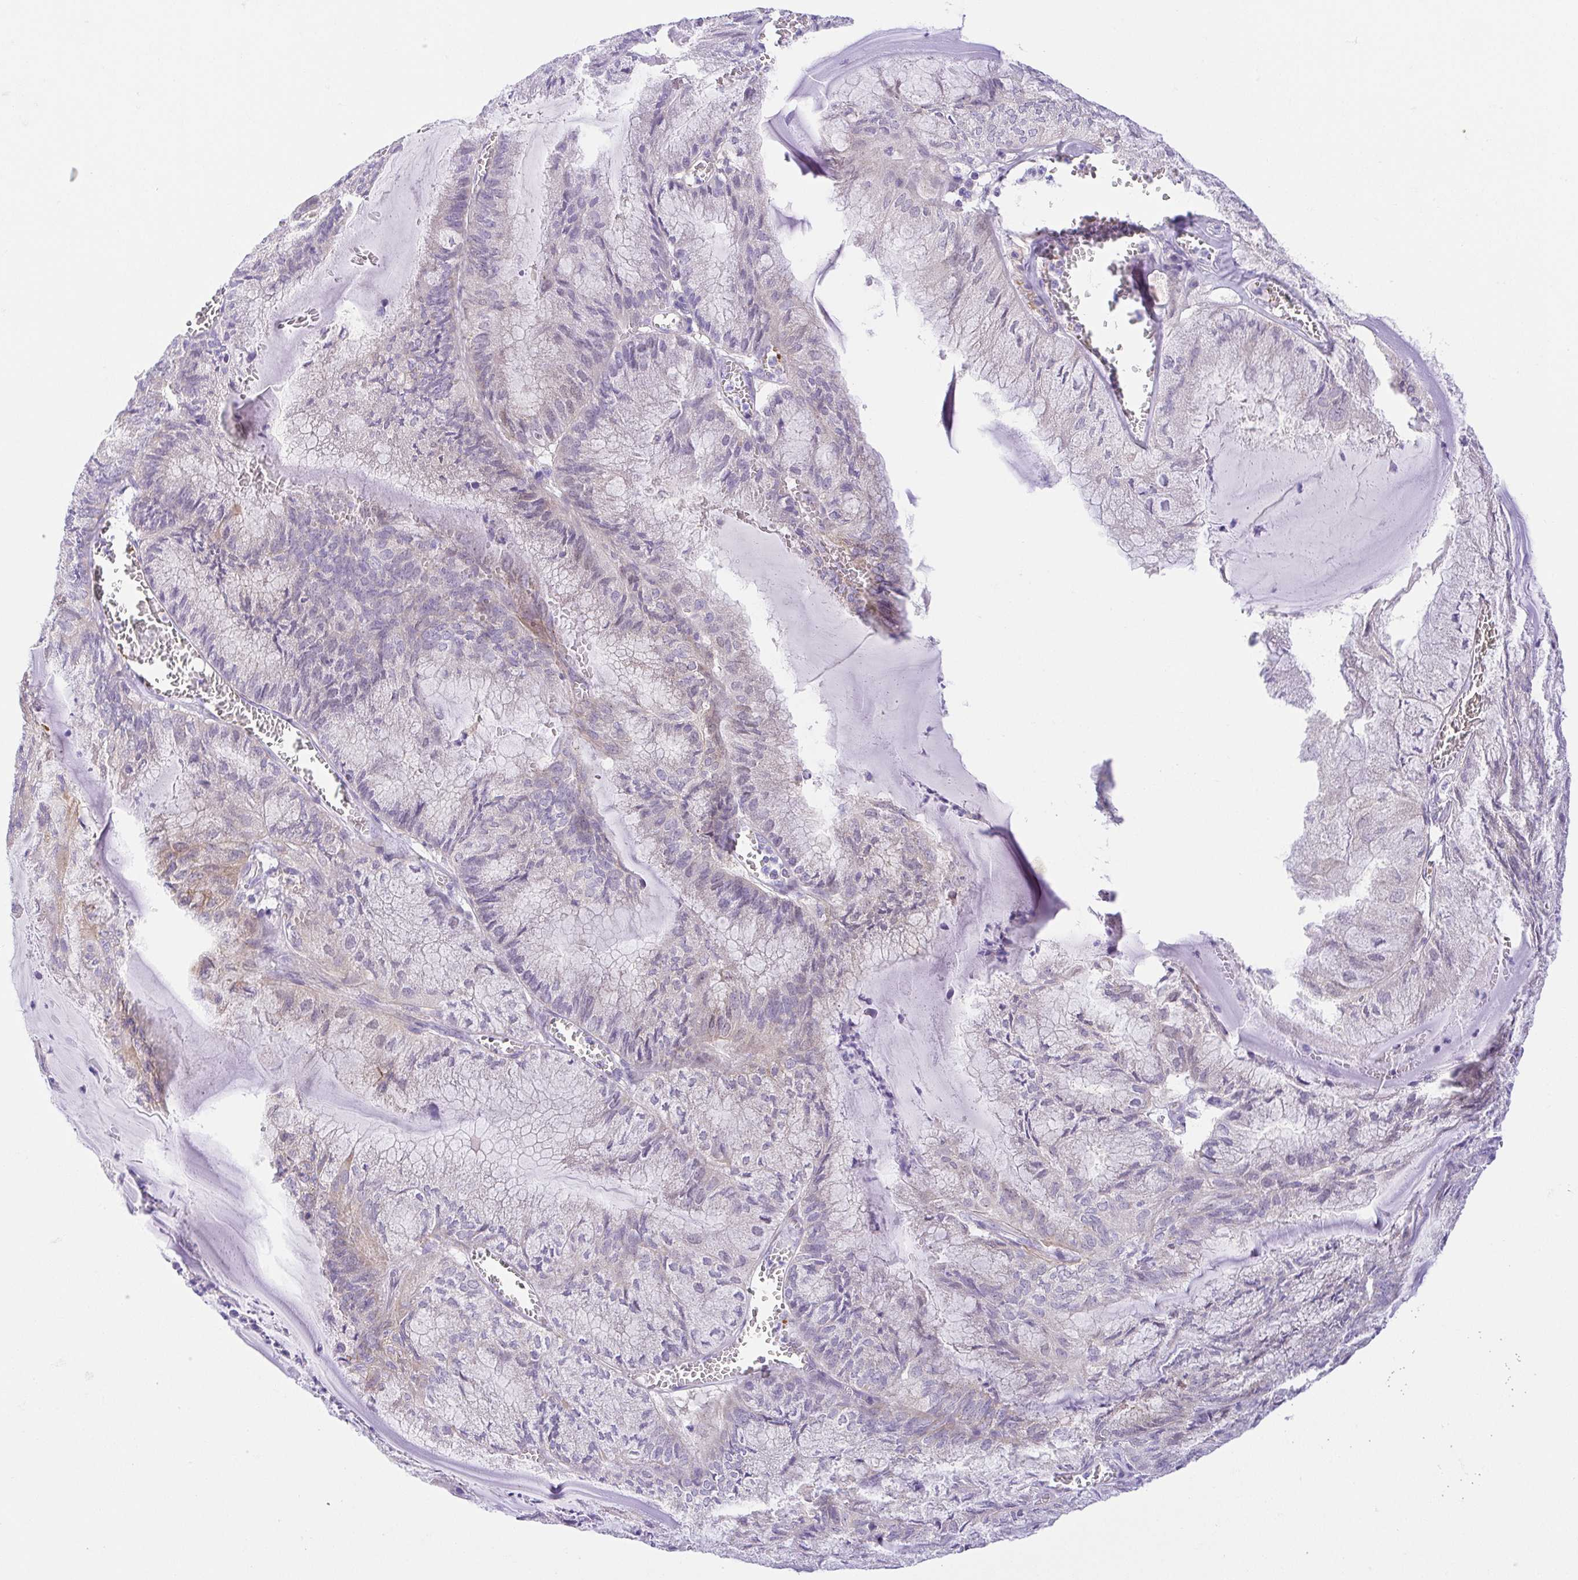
{"staining": {"intensity": "negative", "quantity": "none", "location": "none"}, "tissue": "endometrial cancer", "cell_type": "Tumor cells", "image_type": "cancer", "snomed": [{"axis": "morphology", "description": "Carcinoma, NOS"}, {"axis": "topography", "description": "Endometrium"}], "caption": "Immunohistochemical staining of human endometrial cancer (carcinoma) reveals no significant staining in tumor cells. (IHC, brightfield microscopy, high magnification).", "gene": "SLC13A1", "patient": {"sex": "female", "age": 62}}